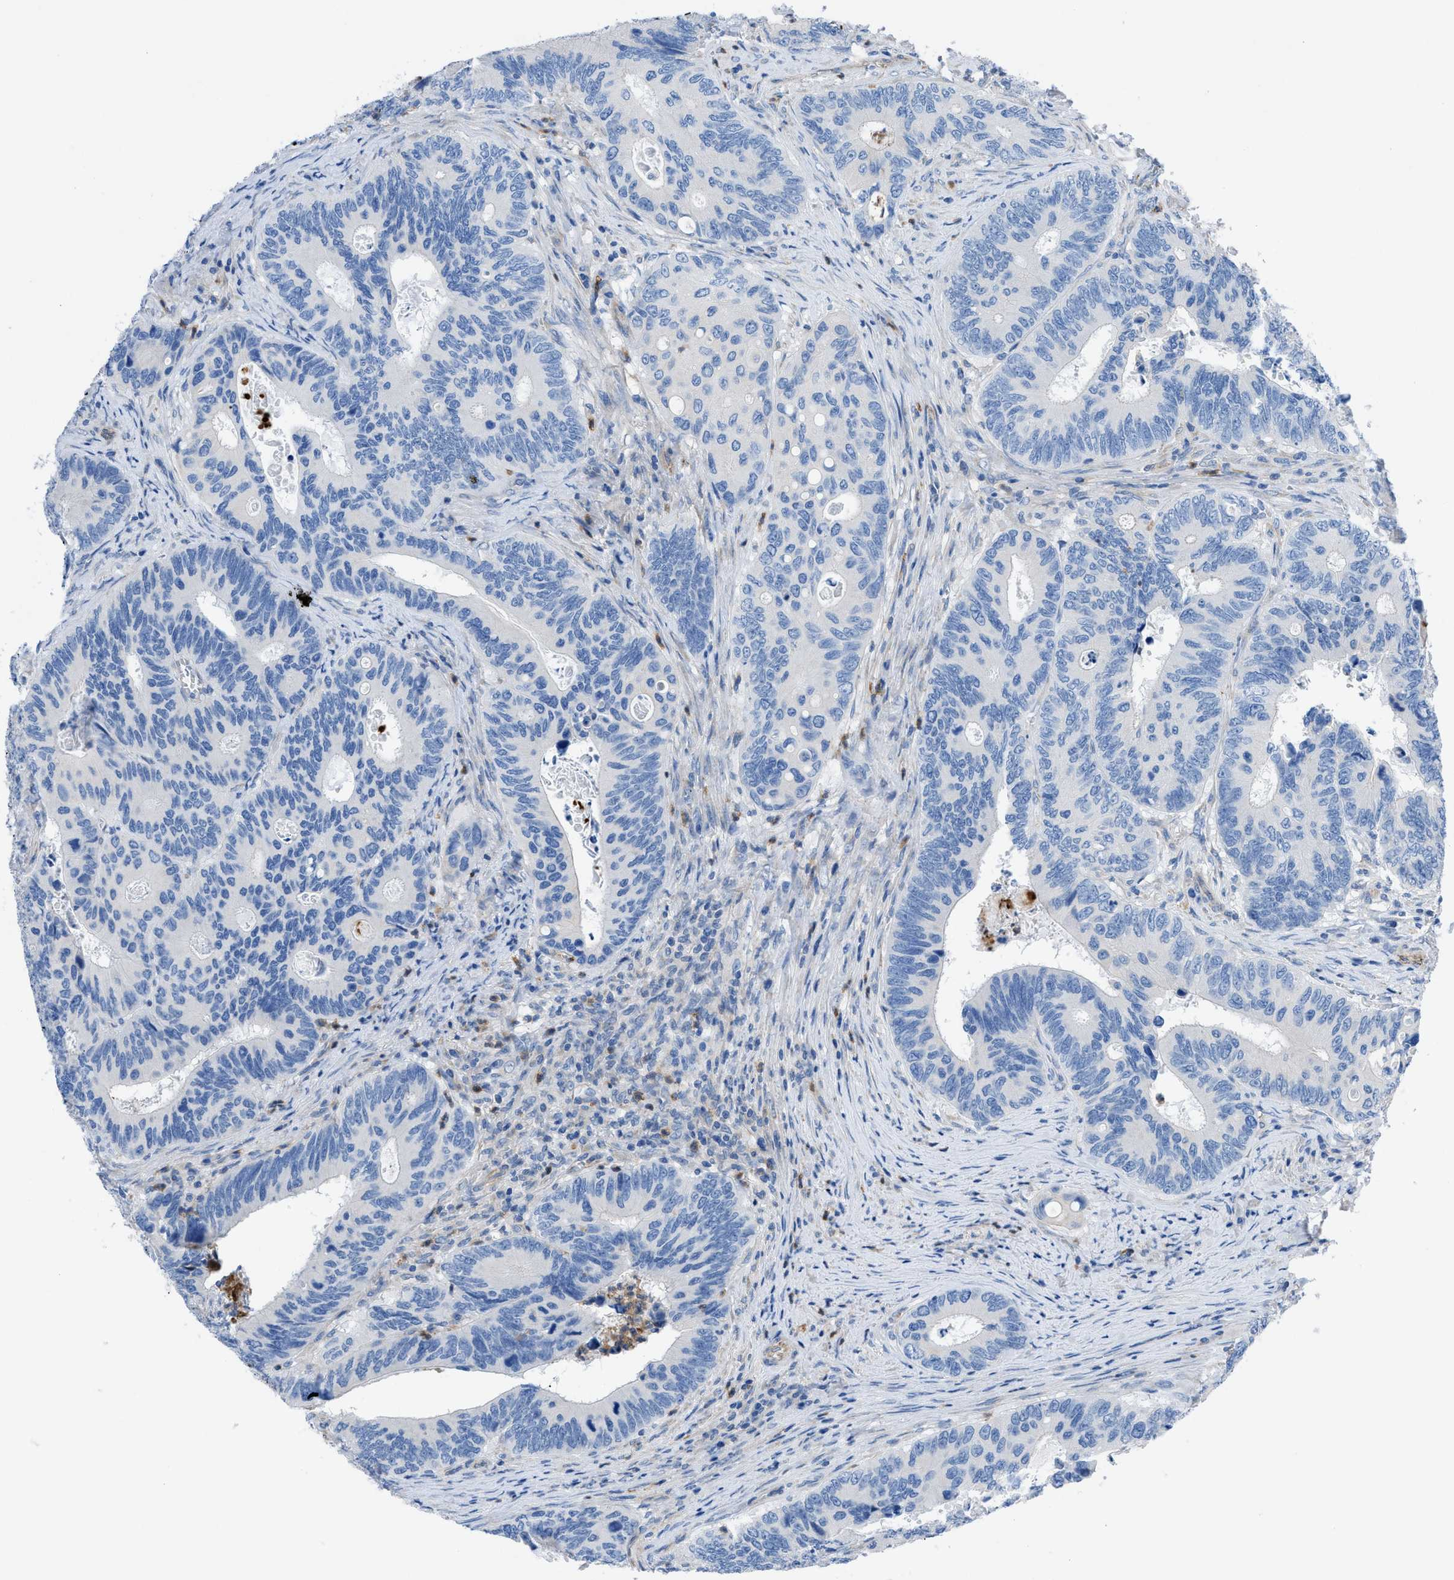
{"staining": {"intensity": "negative", "quantity": "none", "location": "none"}, "tissue": "colorectal cancer", "cell_type": "Tumor cells", "image_type": "cancer", "snomed": [{"axis": "morphology", "description": "Inflammation, NOS"}, {"axis": "morphology", "description": "Adenocarcinoma, NOS"}, {"axis": "topography", "description": "Colon"}], "caption": "Immunohistochemical staining of human colorectal adenocarcinoma demonstrates no significant staining in tumor cells.", "gene": "ITPR1", "patient": {"sex": "male", "age": 72}}